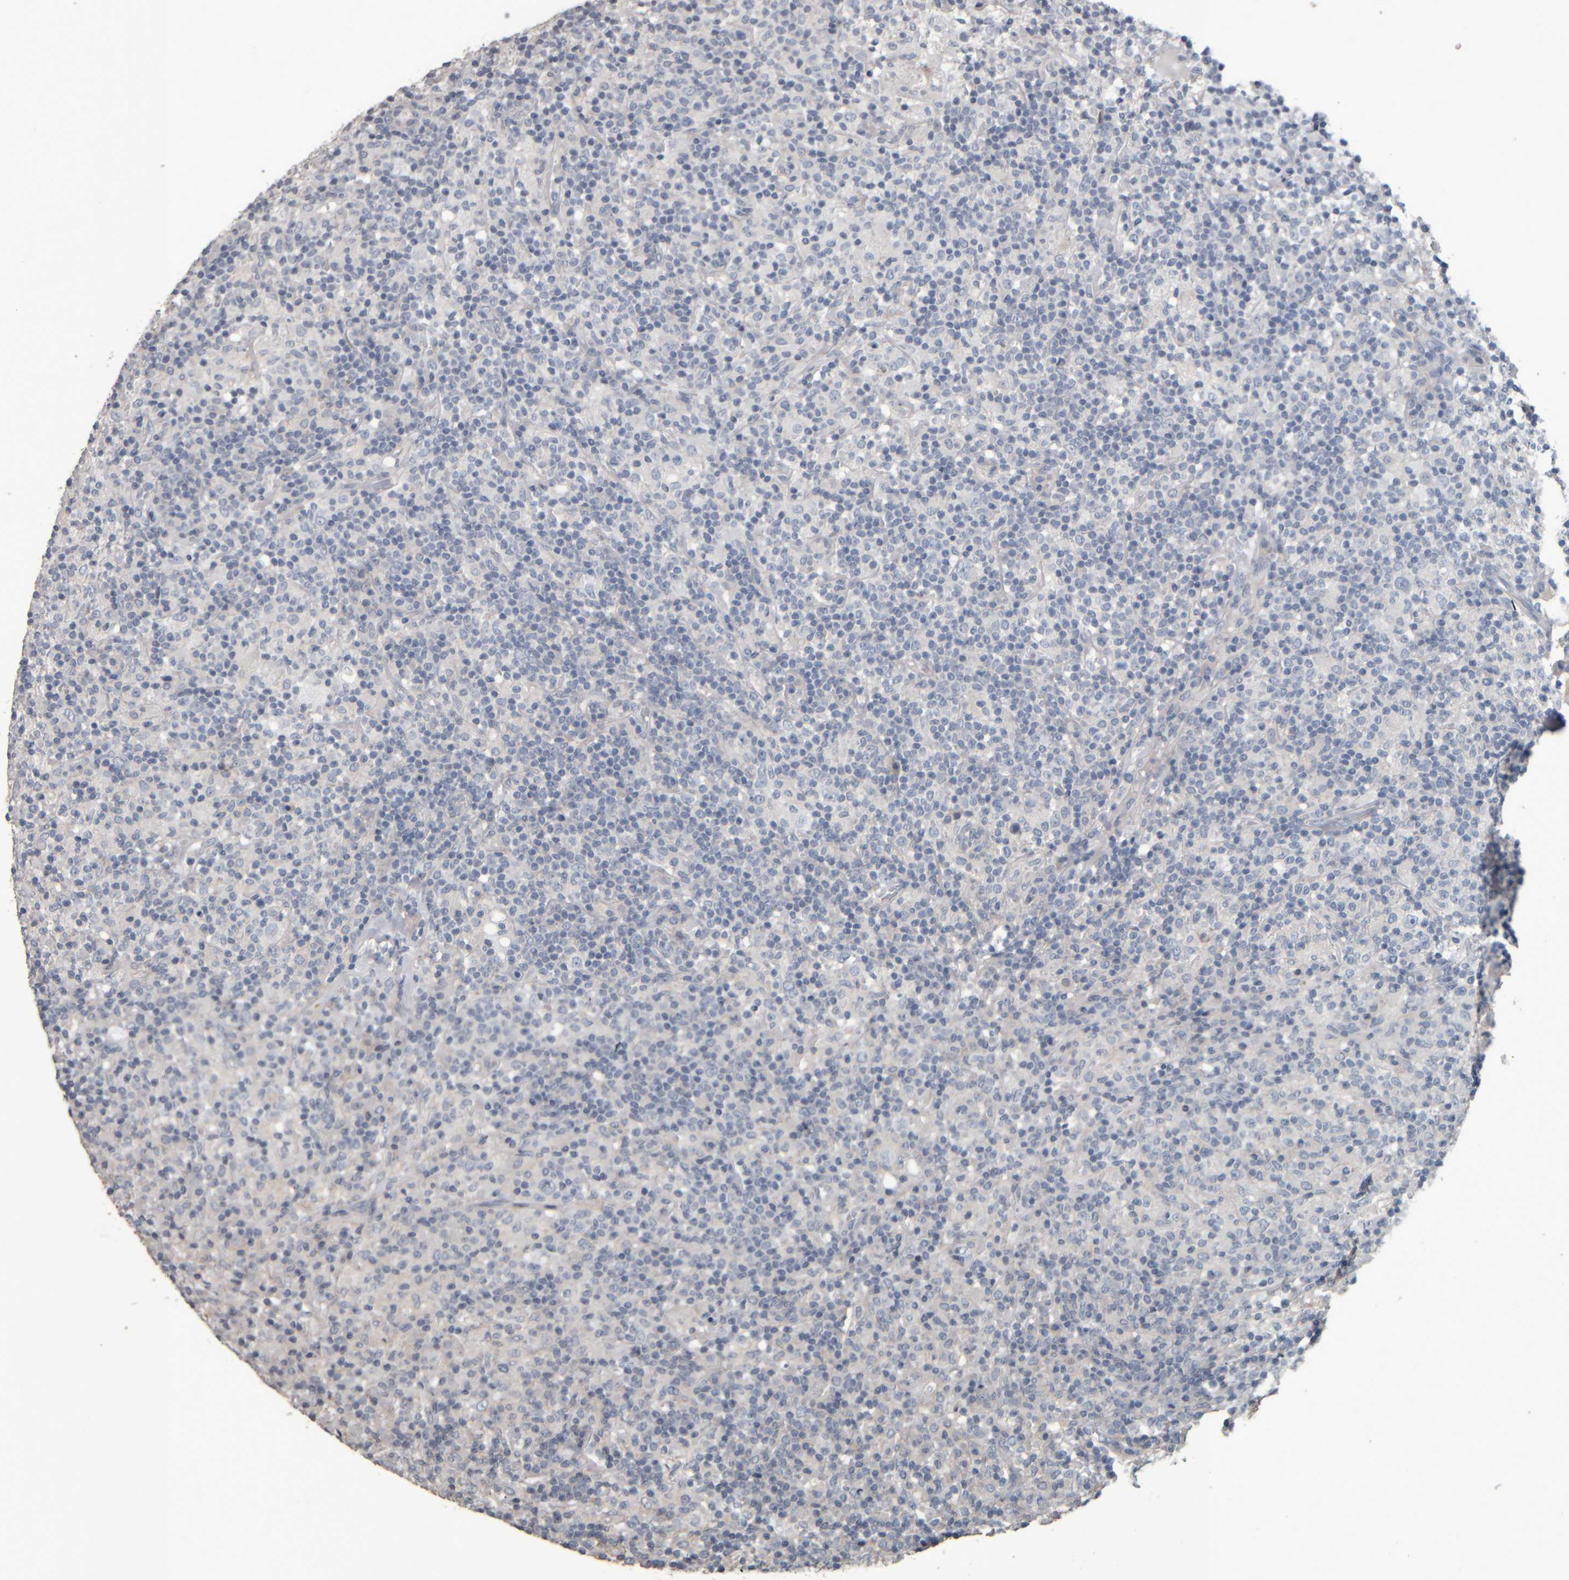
{"staining": {"intensity": "negative", "quantity": "none", "location": "none"}, "tissue": "lymphoma", "cell_type": "Tumor cells", "image_type": "cancer", "snomed": [{"axis": "morphology", "description": "Hodgkin's disease, NOS"}, {"axis": "topography", "description": "Lymph node"}], "caption": "Immunohistochemistry photomicrograph of neoplastic tissue: lymphoma stained with DAB (3,3'-diaminobenzidine) demonstrates no significant protein expression in tumor cells.", "gene": "CAVIN4", "patient": {"sex": "male", "age": 70}}